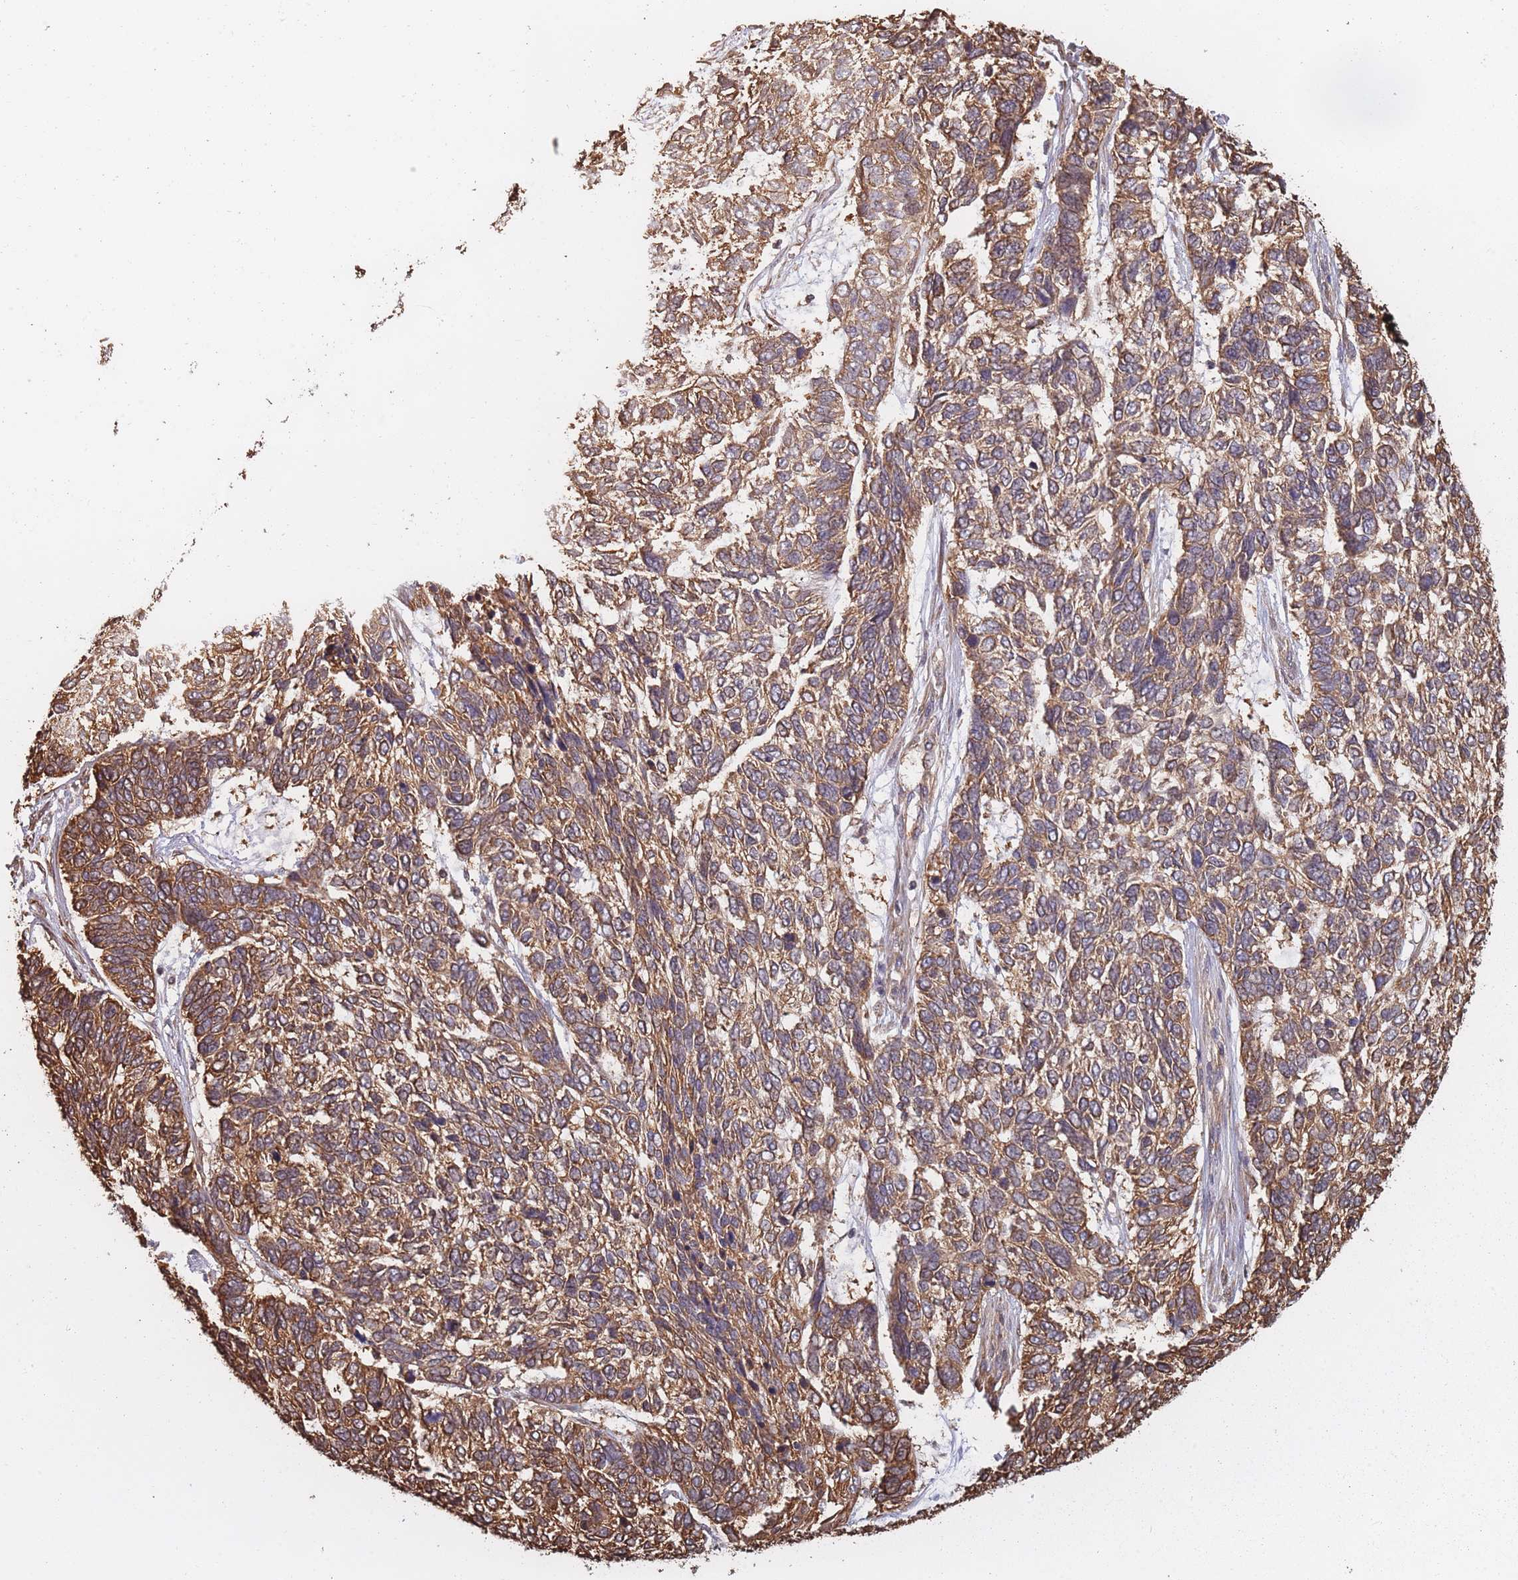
{"staining": {"intensity": "moderate", "quantity": ">75%", "location": "cytoplasmic/membranous"}, "tissue": "skin cancer", "cell_type": "Tumor cells", "image_type": "cancer", "snomed": [{"axis": "morphology", "description": "Basal cell carcinoma"}, {"axis": "topography", "description": "Skin"}], "caption": "Immunohistochemistry micrograph of neoplastic tissue: basal cell carcinoma (skin) stained using immunohistochemistry (IHC) displays medium levels of moderate protein expression localized specifically in the cytoplasmic/membranous of tumor cells, appearing as a cytoplasmic/membranous brown color.", "gene": "ARL13B", "patient": {"sex": "female", "age": 65}}